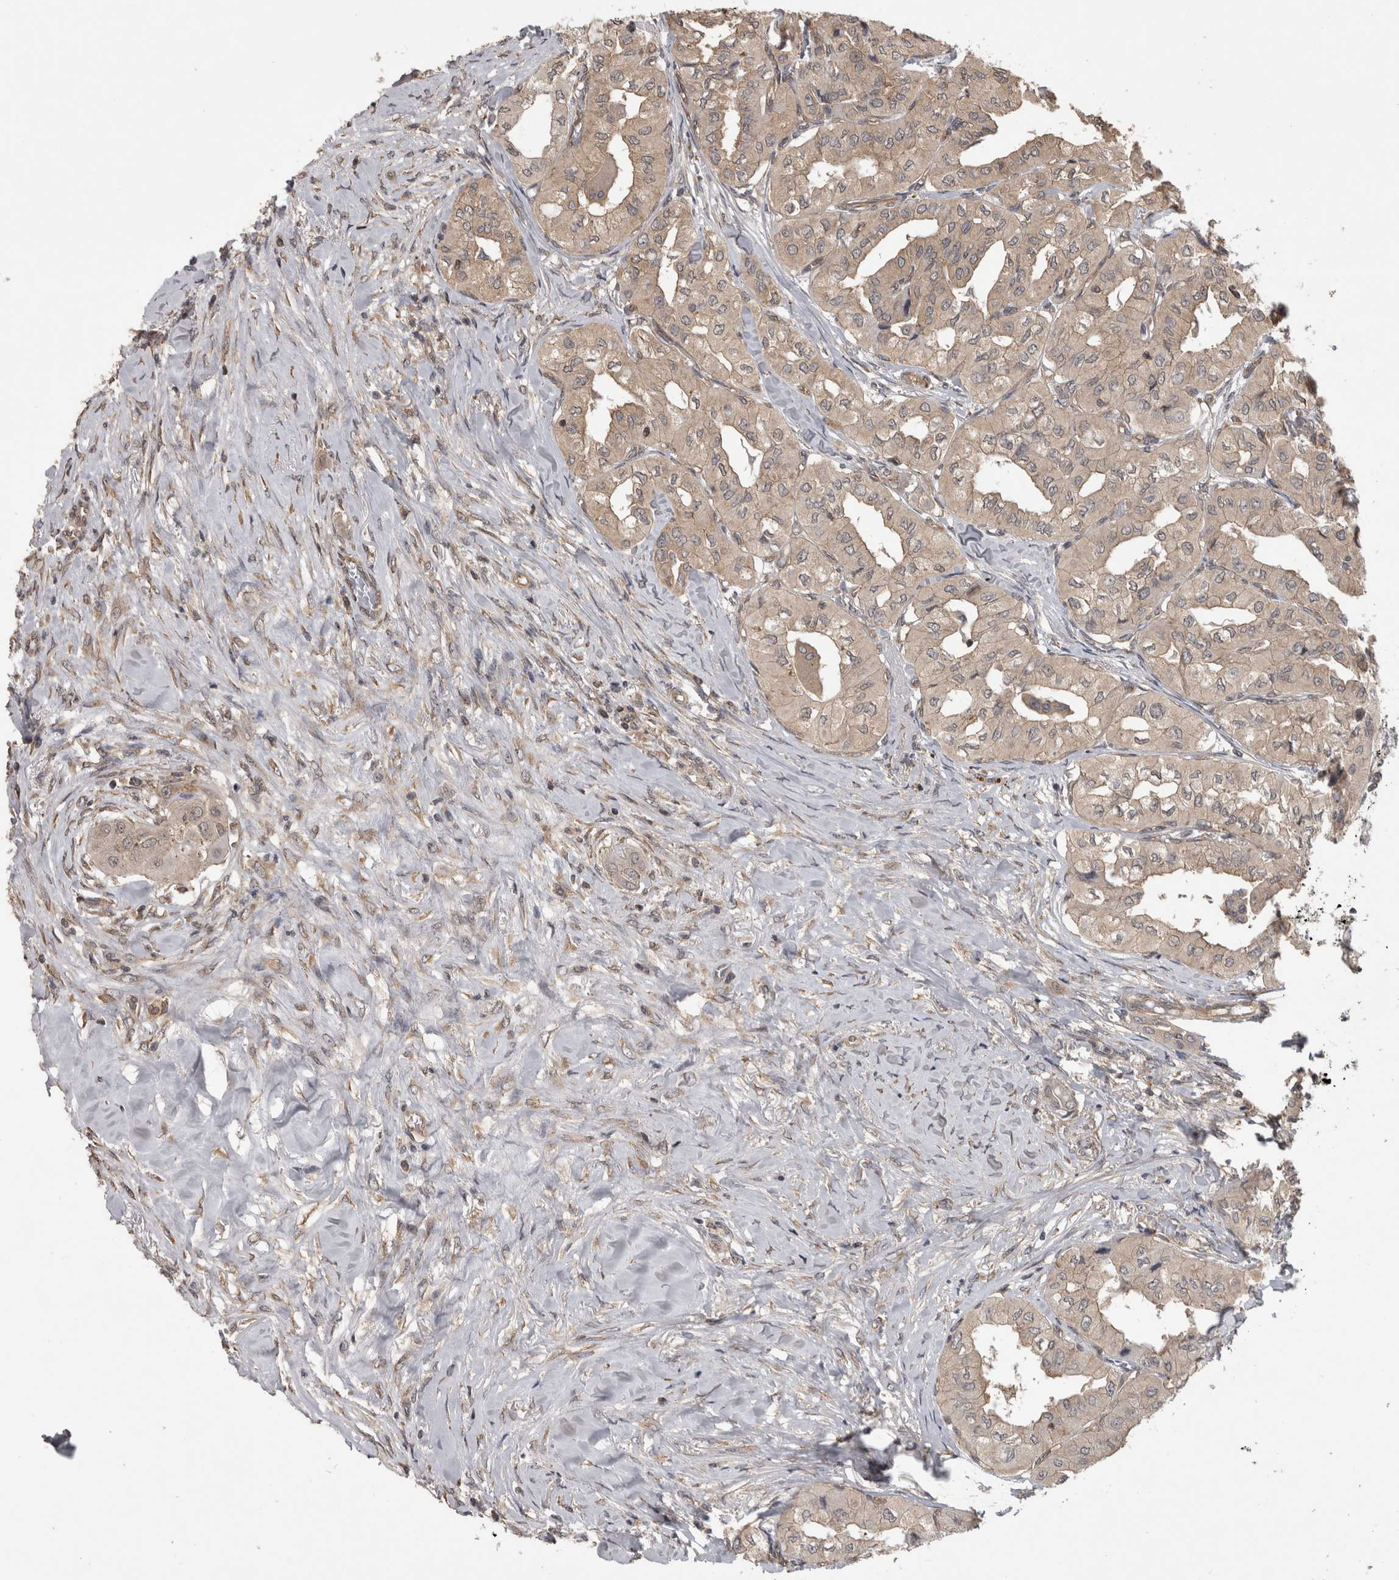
{"staining": {"intensity": "weak", "quantity": ">75%", "location": "cytoplasmic/membranous"}, "tissue": "thyroid cancer", "cell_type": "Tumor cells", "image_type": "cancer", "snomed": [{"axis": "morphology", "description": "Papillary adenocarcinoma, NOS"}, {"axis": "topography", "description": "Thyroid gland"}], "caption": "Human thyroid cancer stained with a brown dye exhibits weak cytoplasmic/membranous positive positivity in approximately >75% of tumor cells.", "gene": "ATXN2", "patient": {"sex": "female", "age": 59}}